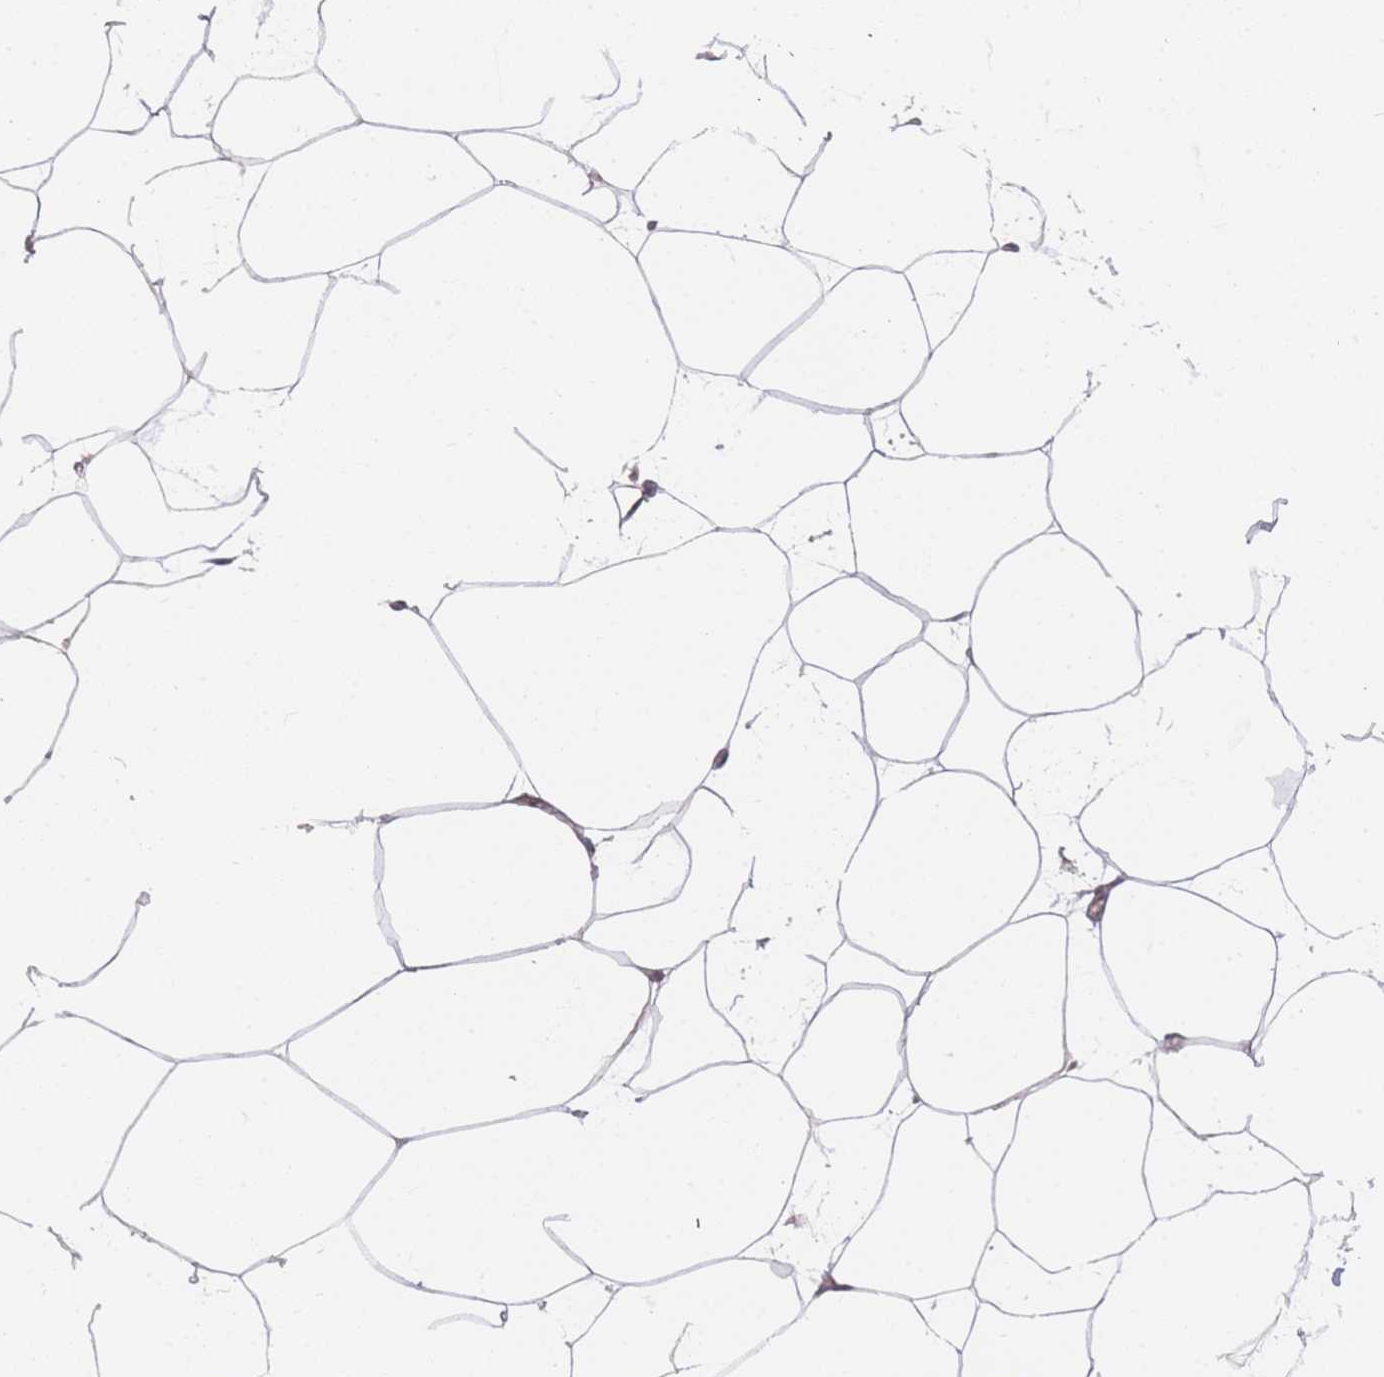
{"staining": {"intensity": "negative", "quantity": "none", "location": "none"}, "tissue": "adipose tissue", "cell_type": "Adipocytes", "image_type": "normal", "snomed": [{"axis": "morphology", "description": "Normal tissue, NOS"}, {"axis": "topography", "description": "Adipose tissue"}], "caption": "High power microscopy micrograph of an immunohistochemistry (IHC) histopathology image of normal adipose tissue, revealing no significant positivity in adipocytes.", "gene": "MRI1", "patient": {"sex": "female", "age": 37}}